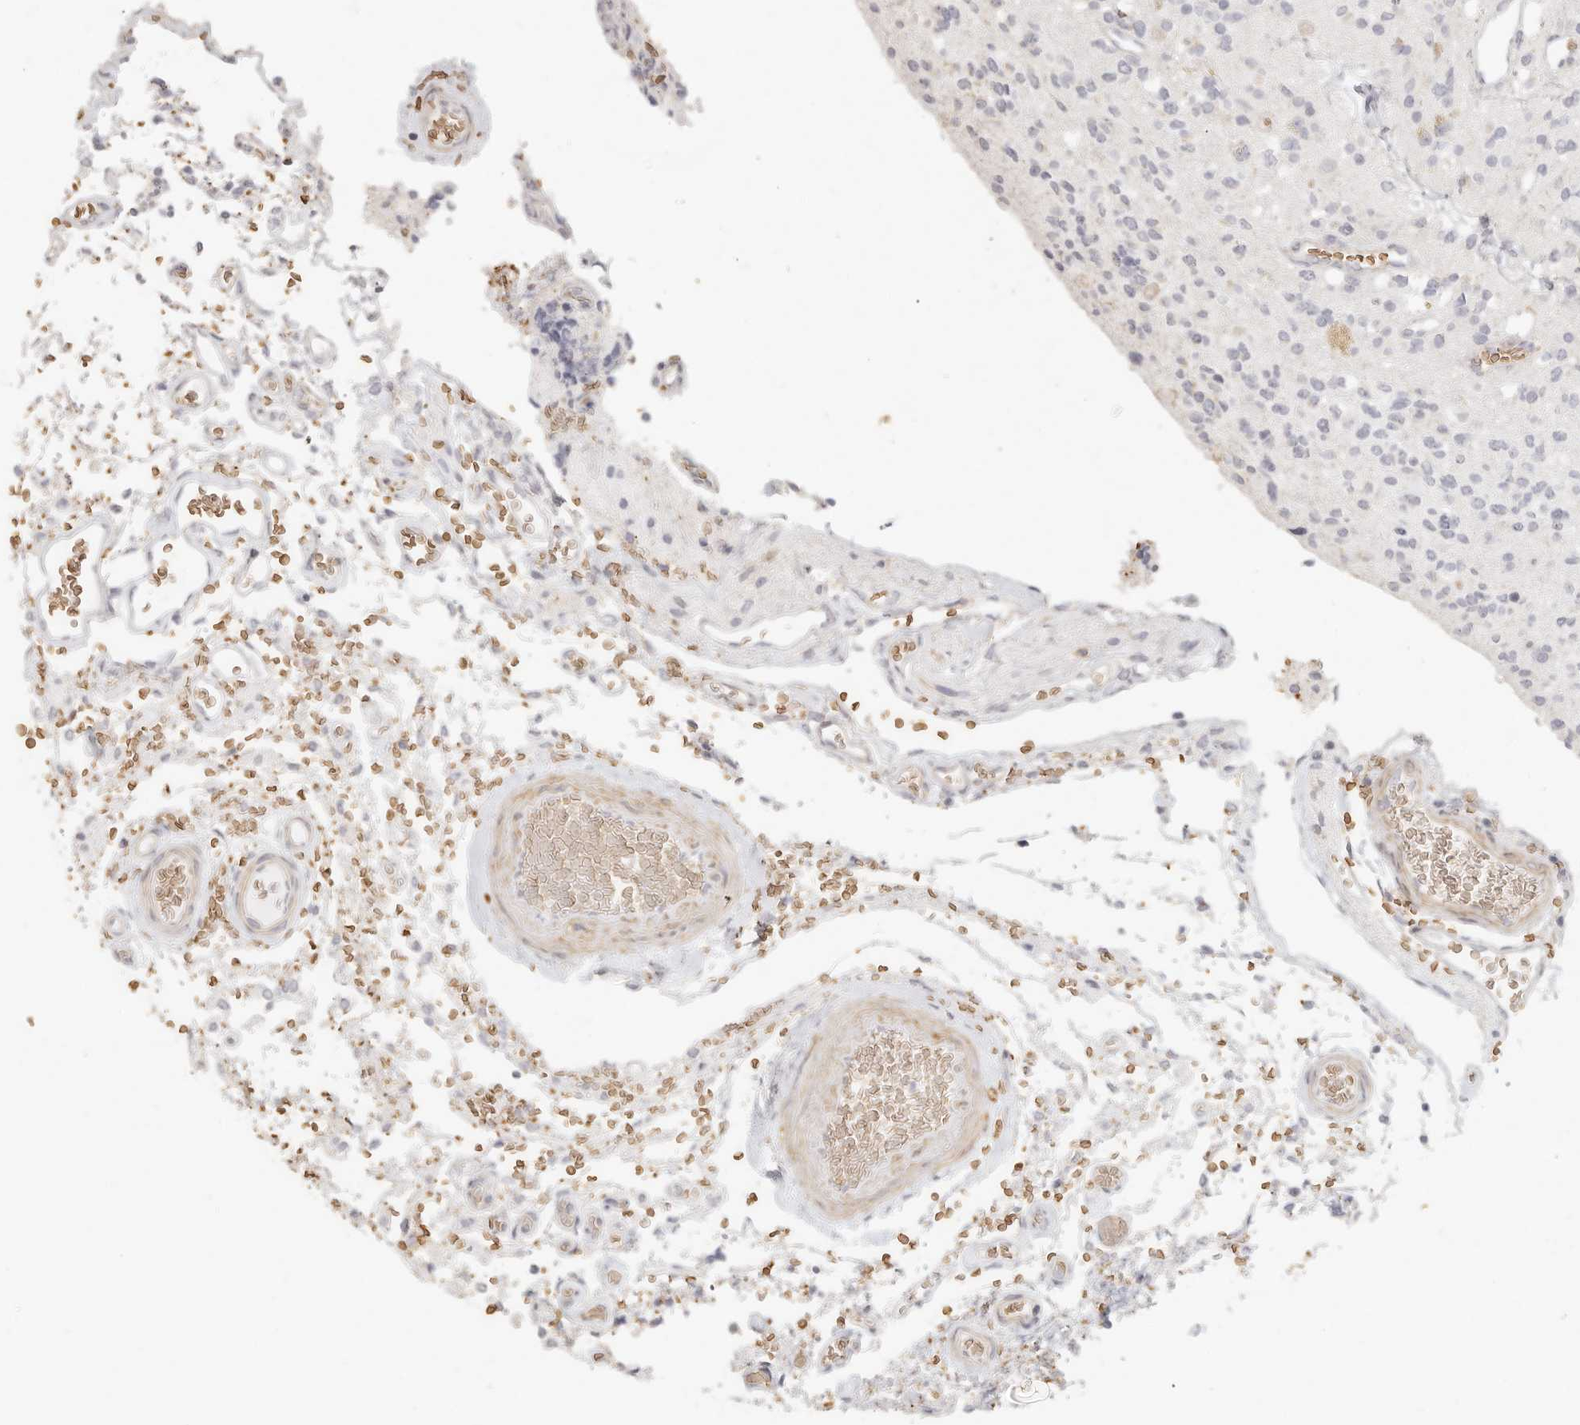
{"staining": {"intensity": "negative", "quantity": "none", "location": "none"}, "tissue": "glioma", "cell_type": "Tumor cells", "image_type": "cancer", "snomed": [{"axis": "morphology", "description": "Glioma, malignant, High grade"}, {"axis": "topography", "description": "Brain"}], "caption": "The micrograph exhibits no staining of tumor cells in glioma. (DAB immunohistochemistry (IHC) visualized using brightfield microscopy, high magnification).", "gene": "NIBAN1", "patient": {"sex": "male", "age": 34}}